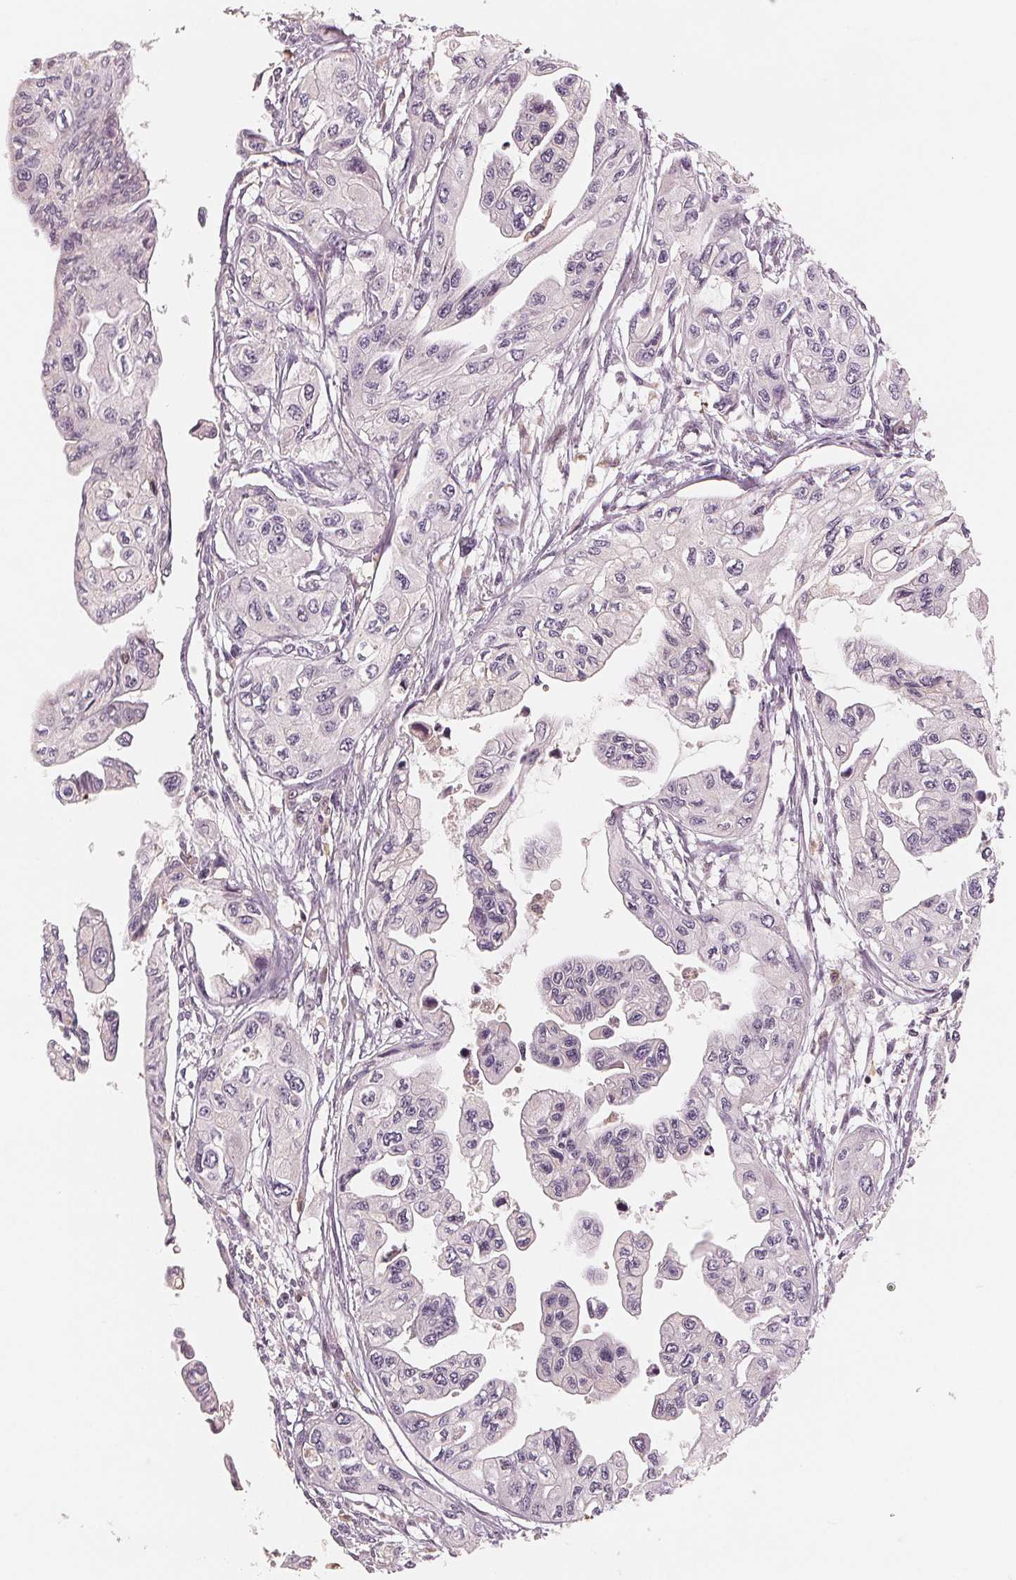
{"staining": {"intensity": "negative", "quantity": "none", "location": "none"}, "tissue": "pancreatic cancer", "cell_type": "Tumor cells", "image_type": "cancer", "snomed": [{"axis": "morphology", "description": "Adenocarcinoma, NOS"}, {"axis": "topography", "description": "Pancreas"}], "caption": "This is a image of immunohistochemistry (IHC) staining of pancreatic cancer (adenocarcinoma), which shows no staining in tumor cells.", "gene": "IL9R", "patient": {"sex": "female", "age": 76}}